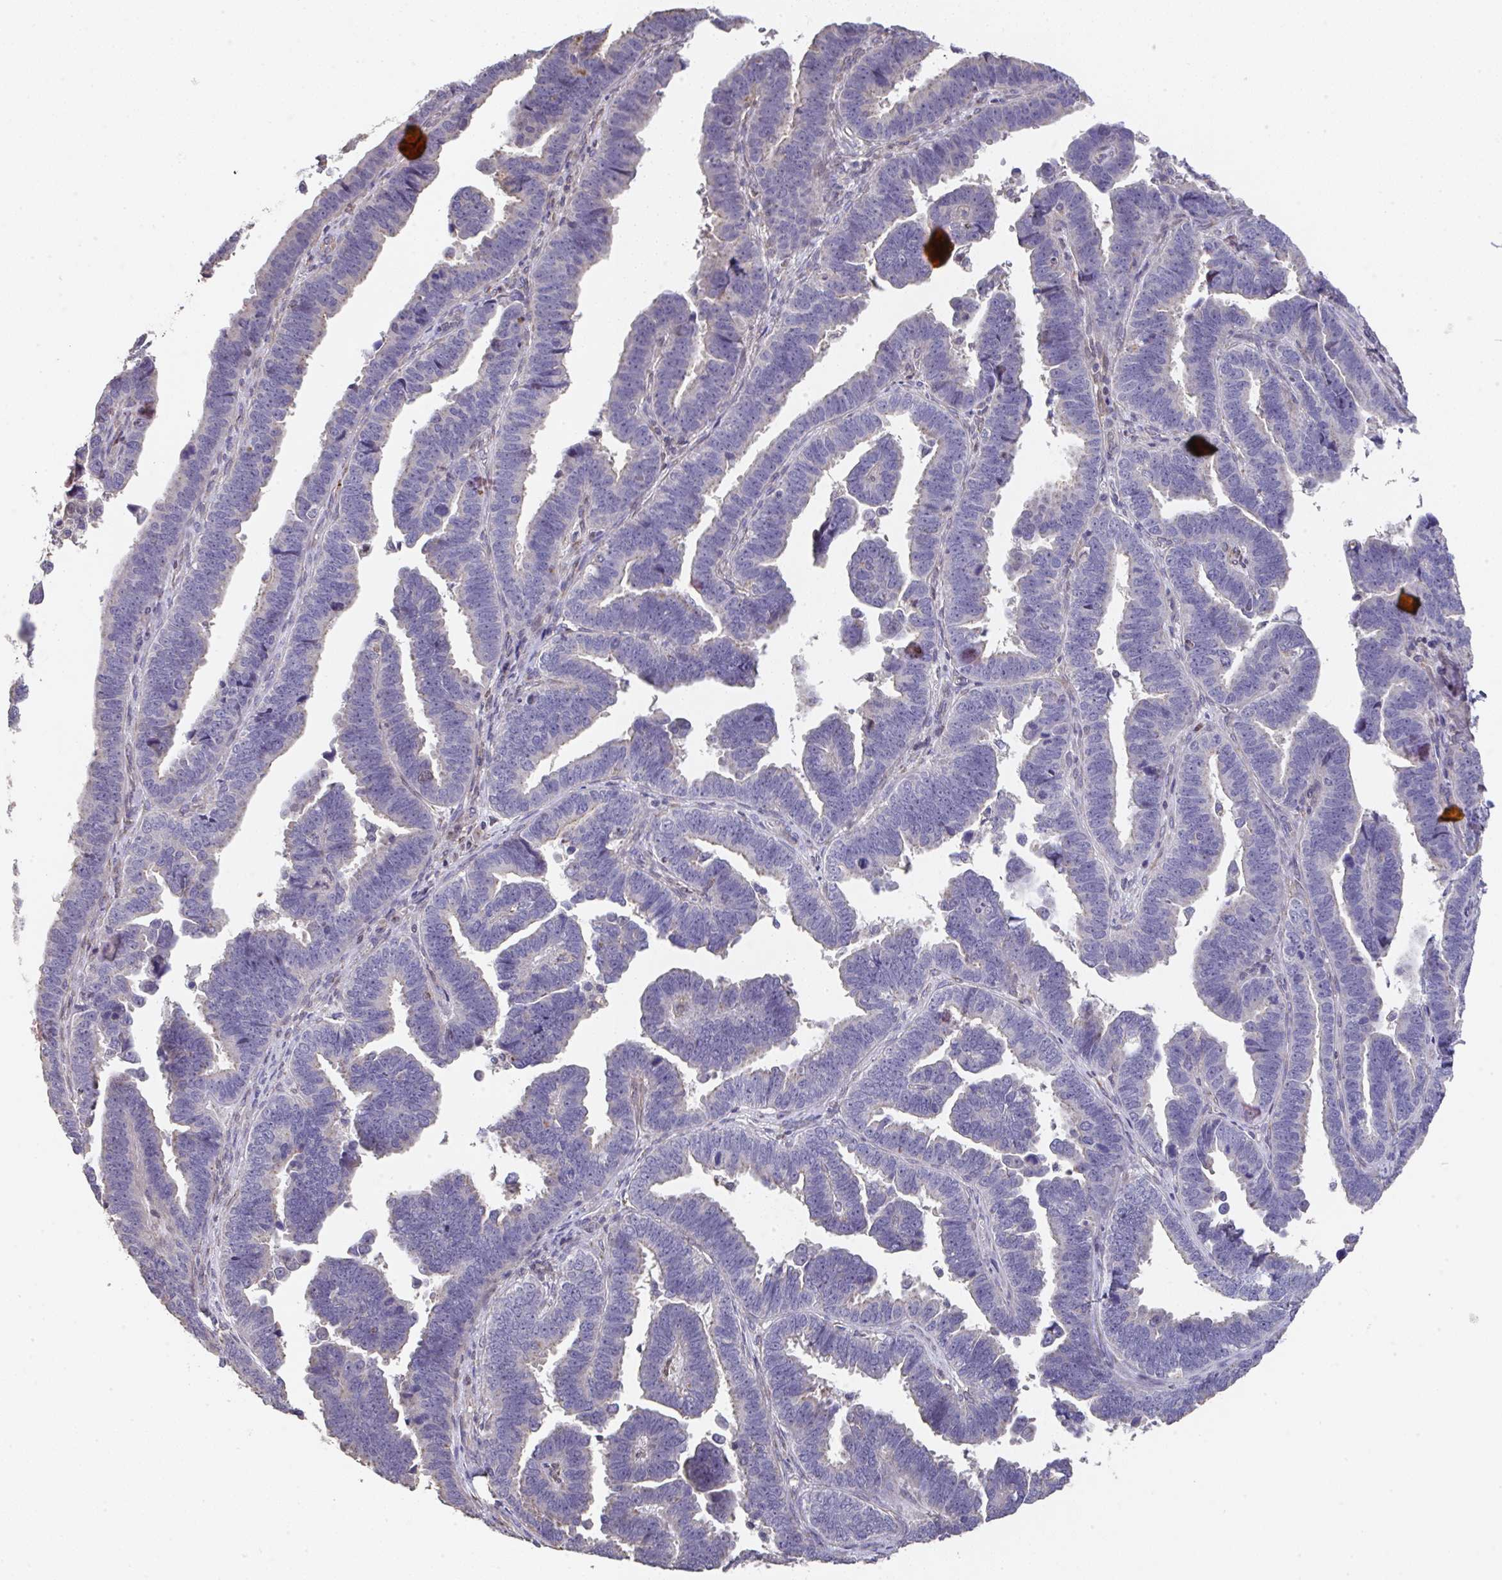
{"staining": {"intensity": "negative", "quantity": "none", "location": "none"}, "tissue": "endometrial cancer", "cell_type": "Tumor cells", "image_type": "cancer", "snomed": [{"axis": "morphology", "description": "Adenocarcinoma, NOS"}, {"axis": "topography", "description": "Endometrium"}], "caption": "DAB (3,3'-diaminobenzidine) immunohistochemical staining of human endometrial cancer shows no significant expression in tumor cells. (DAB immunohistochemistry, high magnification).", "gene": "RUNDC3B", "patient": {"sex": "female", "age": 75}}